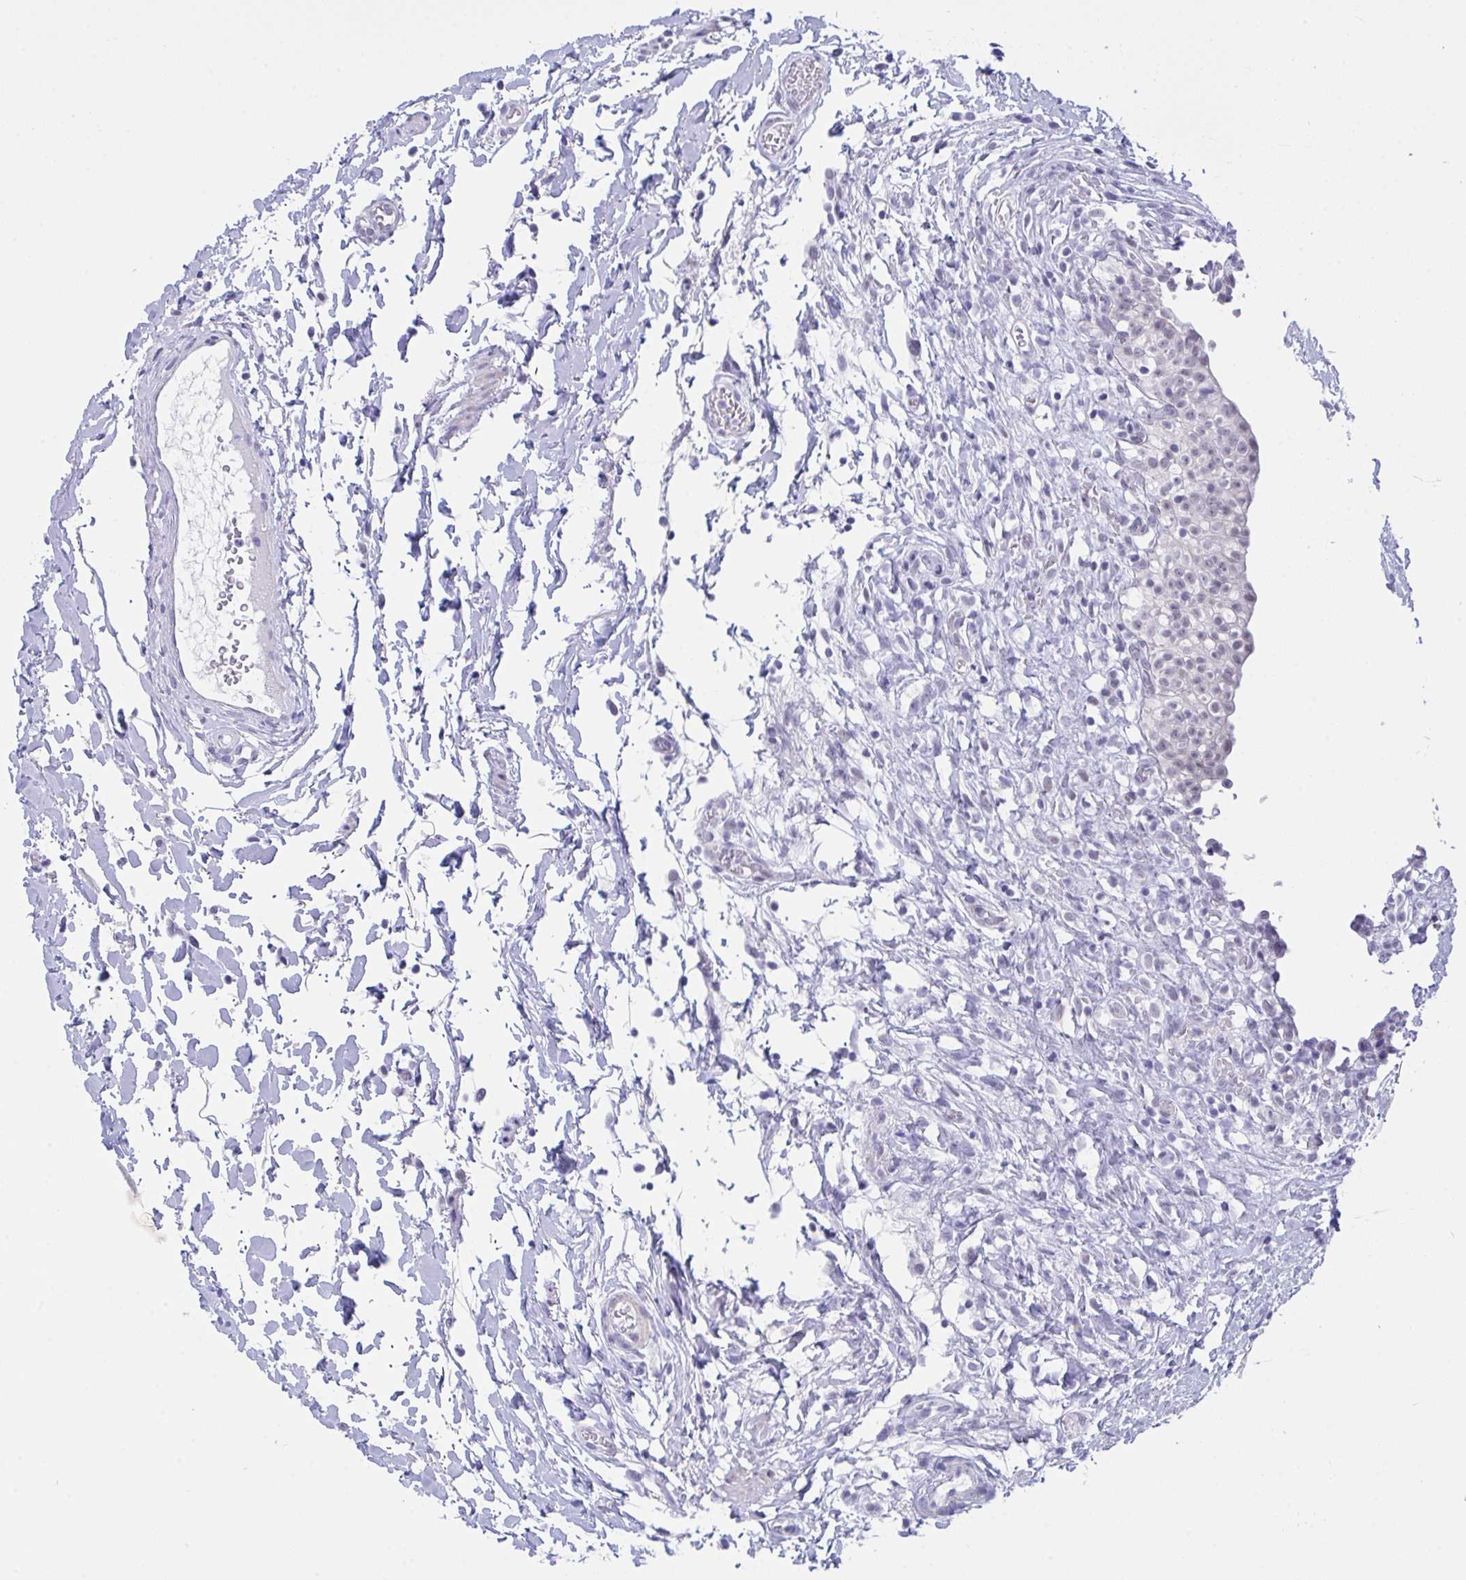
{"staining": {"intensity": "weak", "quantity": "<25%", "location": "nuclear"}, "tissue": "urinary bladder", "cell_type": "Urothelial cells", "image_type": "normal", "snomed": [{"axis": "morphology", "description": "Normal tissue, NOS"}, {"axis": "topography", "description": "Urinary bladder"}, {"axis": "topography", "description": "Peripheral nerve tissue"}], "caption": "IHC of unremarkable urinary bladder demonstrates no positivity in urothelial cells. The staining is performed using DAB (3,3'-diaminobenzidine) brown chromogen with nuclei counter-stained in using hematoxylin.", "gene": "FBXL22", "patient": {"sex": "male", "age": 55}}